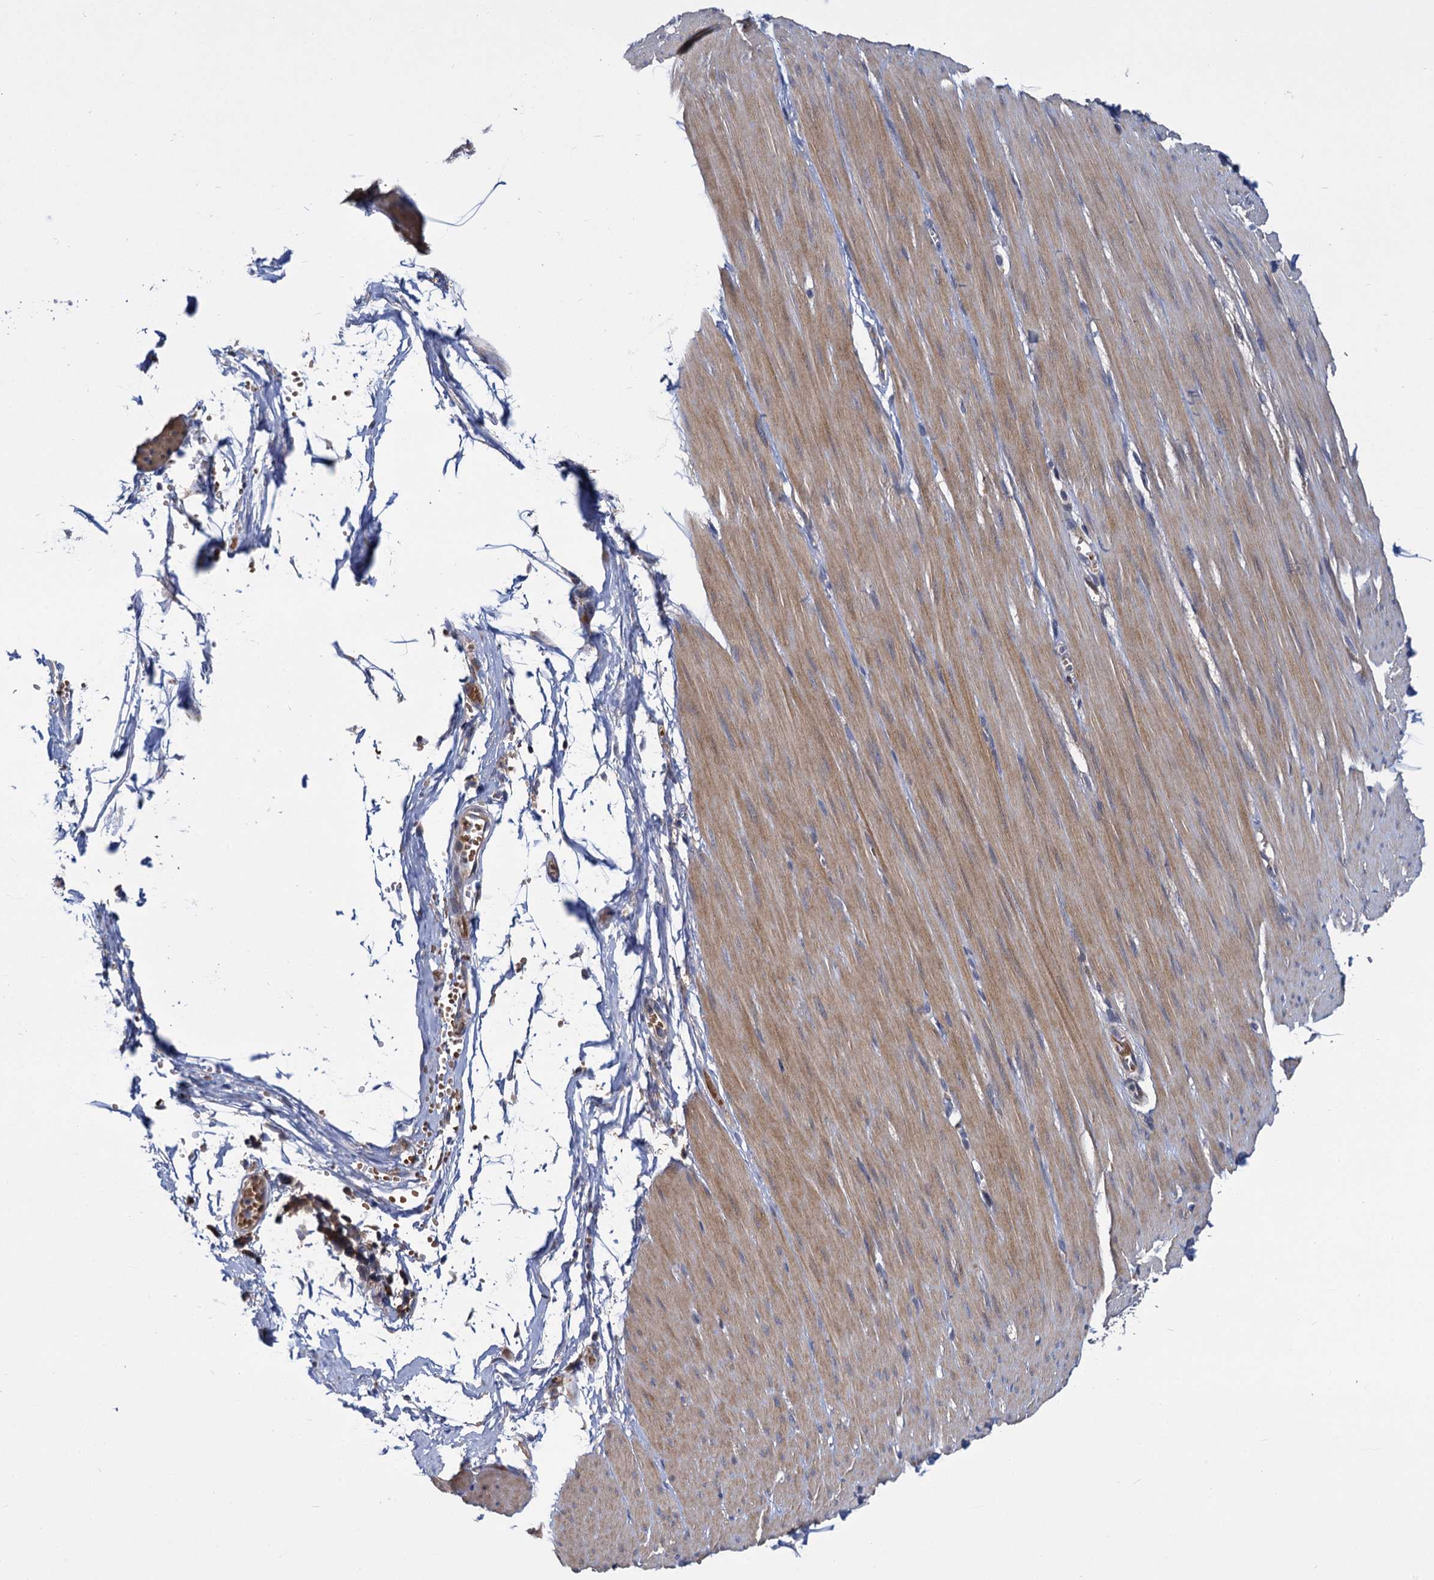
{"staining": {"intensity": "weak", "quantity": ">75%", "location": "cytoplasmic/membranous"}, "tissue": "smooth muscle", "cell_type": "Smooth muscle cells", "image_type": "normal", "snomed": [{"axis": "morphology", "description": "Normal tissue, NOS"}, {"axis": "morphology", "description": "Adenocarcinoma, NOS"}, {"axis": "topography", "description": "Colon"}, {"axis": "topography", "description": "Peripheral nerve tissue"}], "caption": "Immunohistochemical staining of normal smooth muscle exhibits low levels of weak cytoplasmic/membranous positivity in approximately >75% of smooth muscle cells.", "gene": "GCLC", "patient": {"sex": "male", "age": 14}}